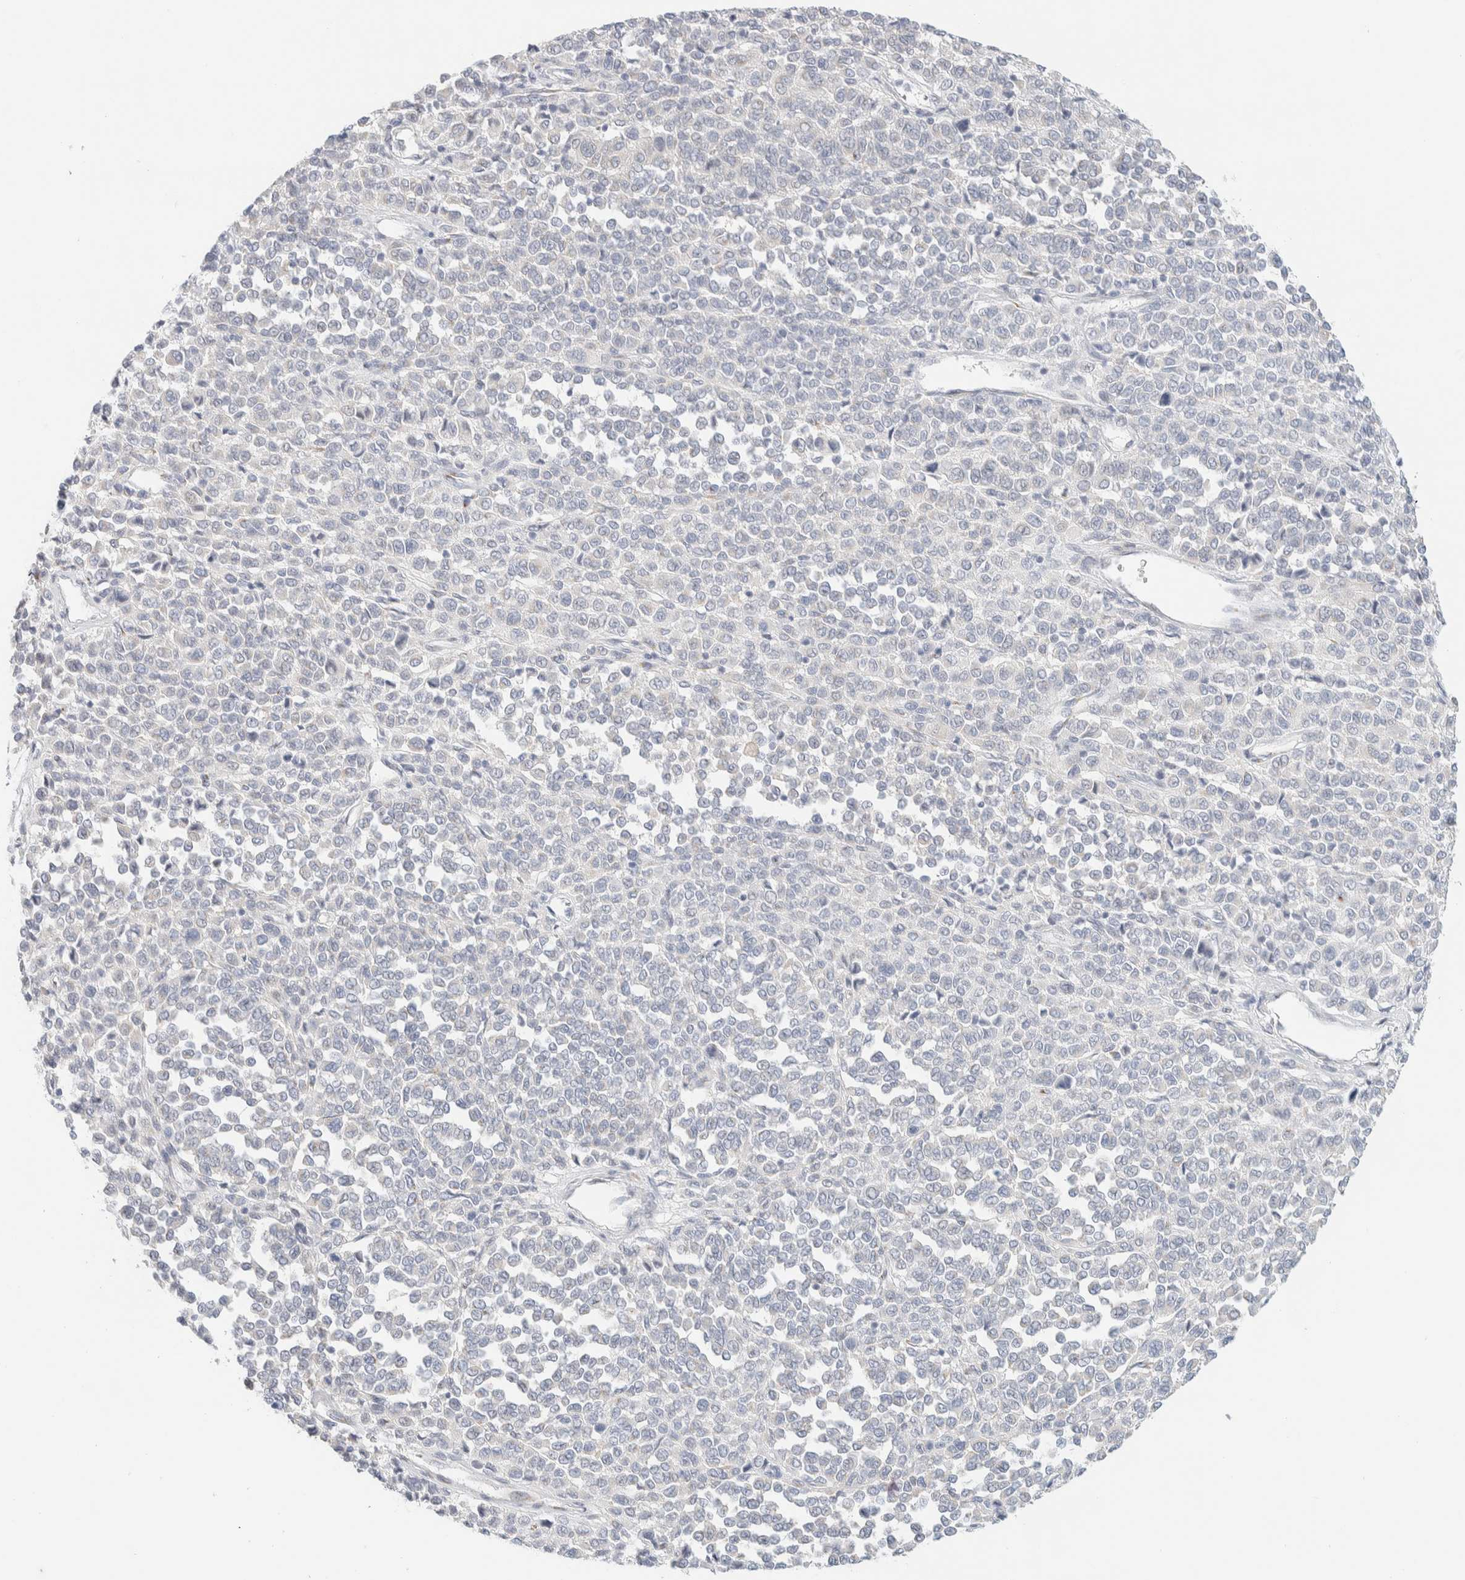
{"staining": {"intensity": "negative", "quantity": "none", "location": "none"}, "tissue": "melanoma", "cell_type": "Tumor cells", "image_type": "cancer", "snomed": [{"axis": "morphology", "description": "Malignant melanoma, Metastatic site"}, {"axis": "topography", "description": "Pancreas"}], "caption": "This is an IHC histopathology image of malignant melanoma (metastatic site). There is no staining in tumor cells.", "gene": "SPNS3", "patient": {"sex": "female", "age": 30}}